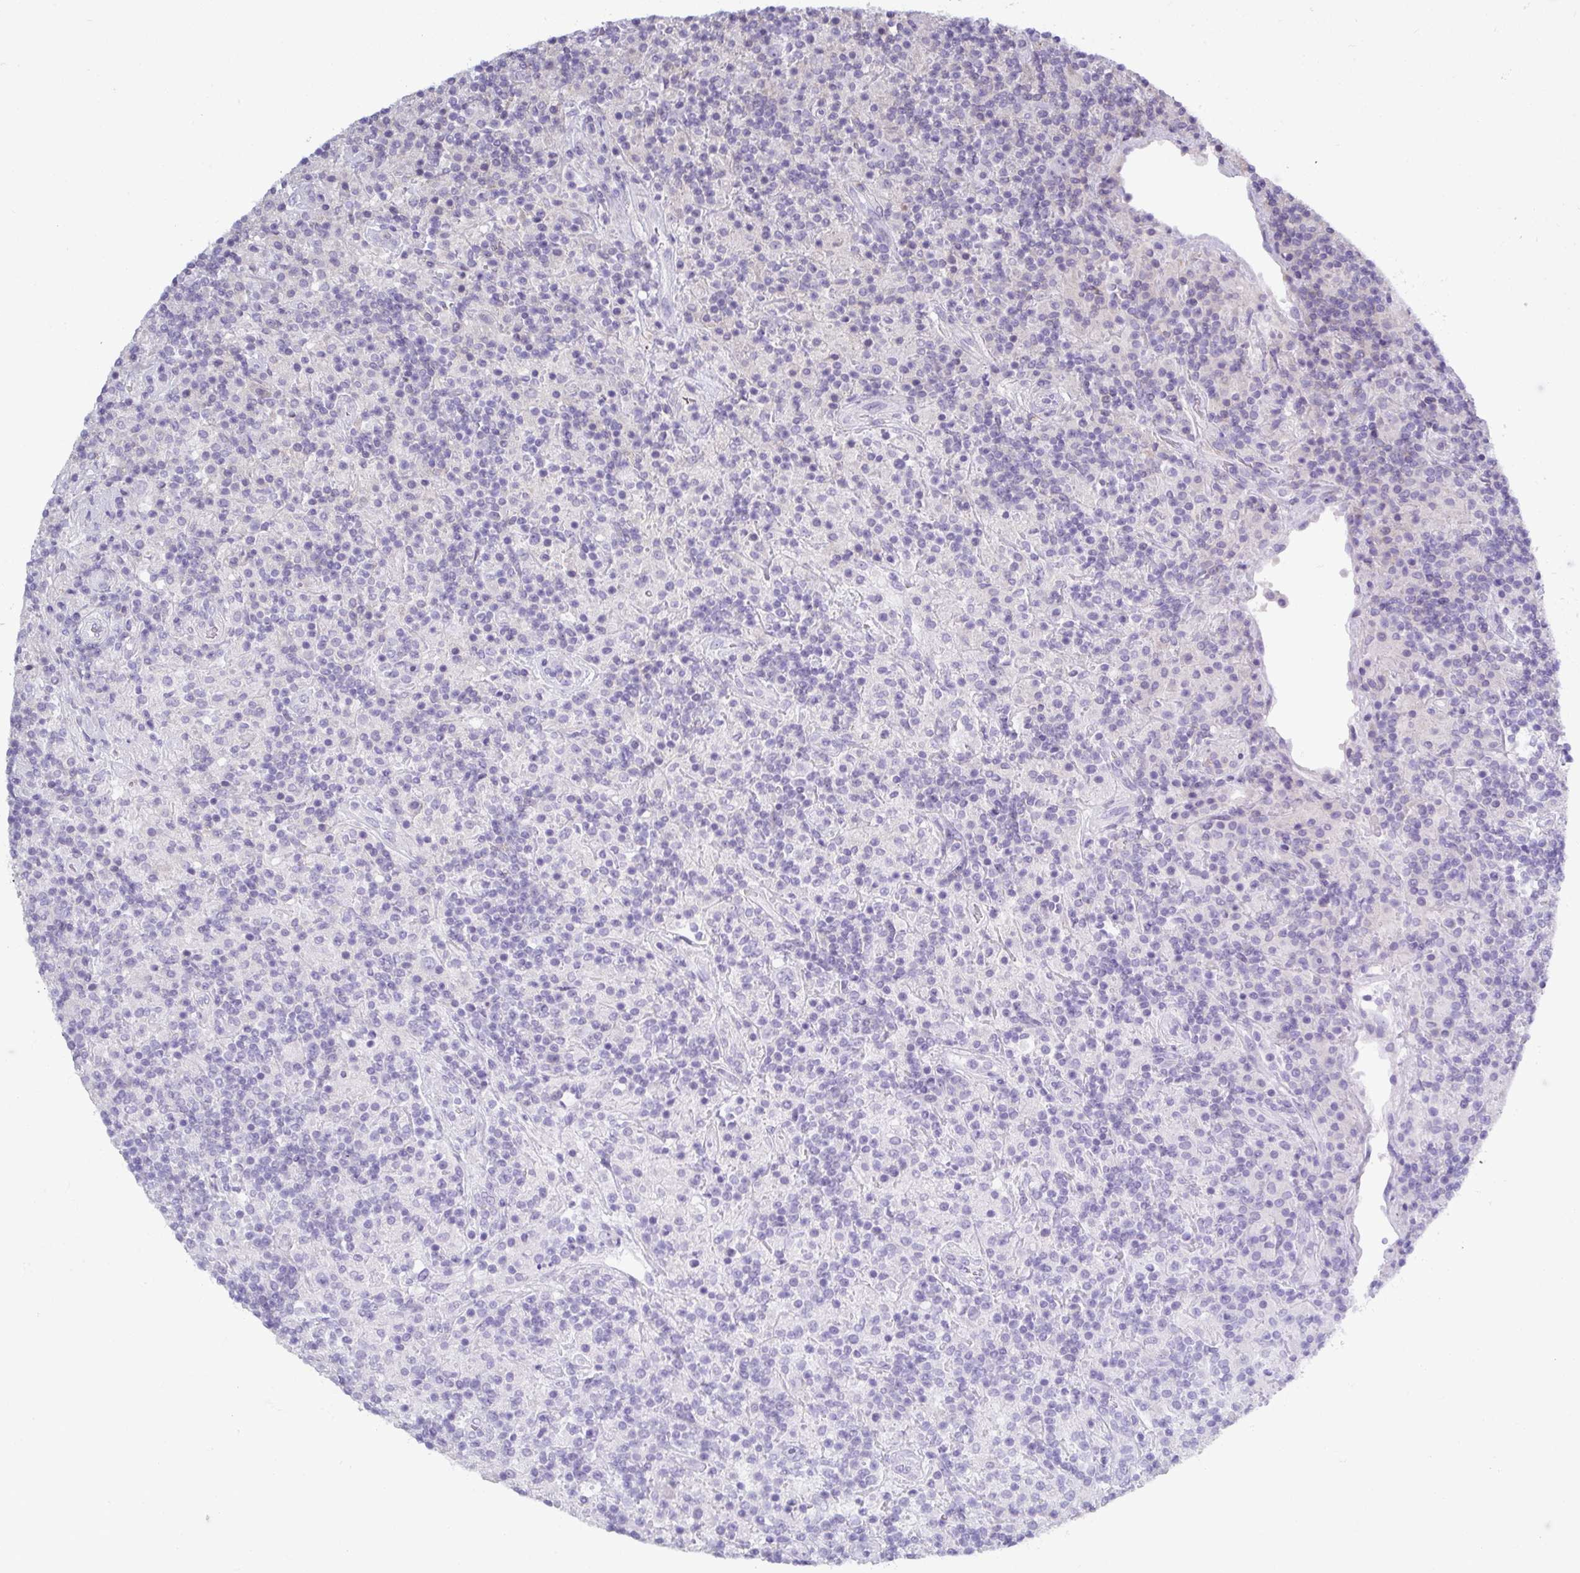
{"staining": {"intensity": "negative", "quantity": "none", "location": "none"}, "tissue": "lymphoma", "cell_type": "Tumor cells", "image_type": "cancer", "snomed": [{"axis": "morphology", "description": "Hodgkin's disease, NOS"}, {"axis": "topography", "description": "Lymph node"}], "caption": "Human Hodgkin's disease stained for a protein using immunohistochemistry displays no staining in tumor cells.", "gene": "TNFSF12", "patient": {"sex": "male", "age": 70}}